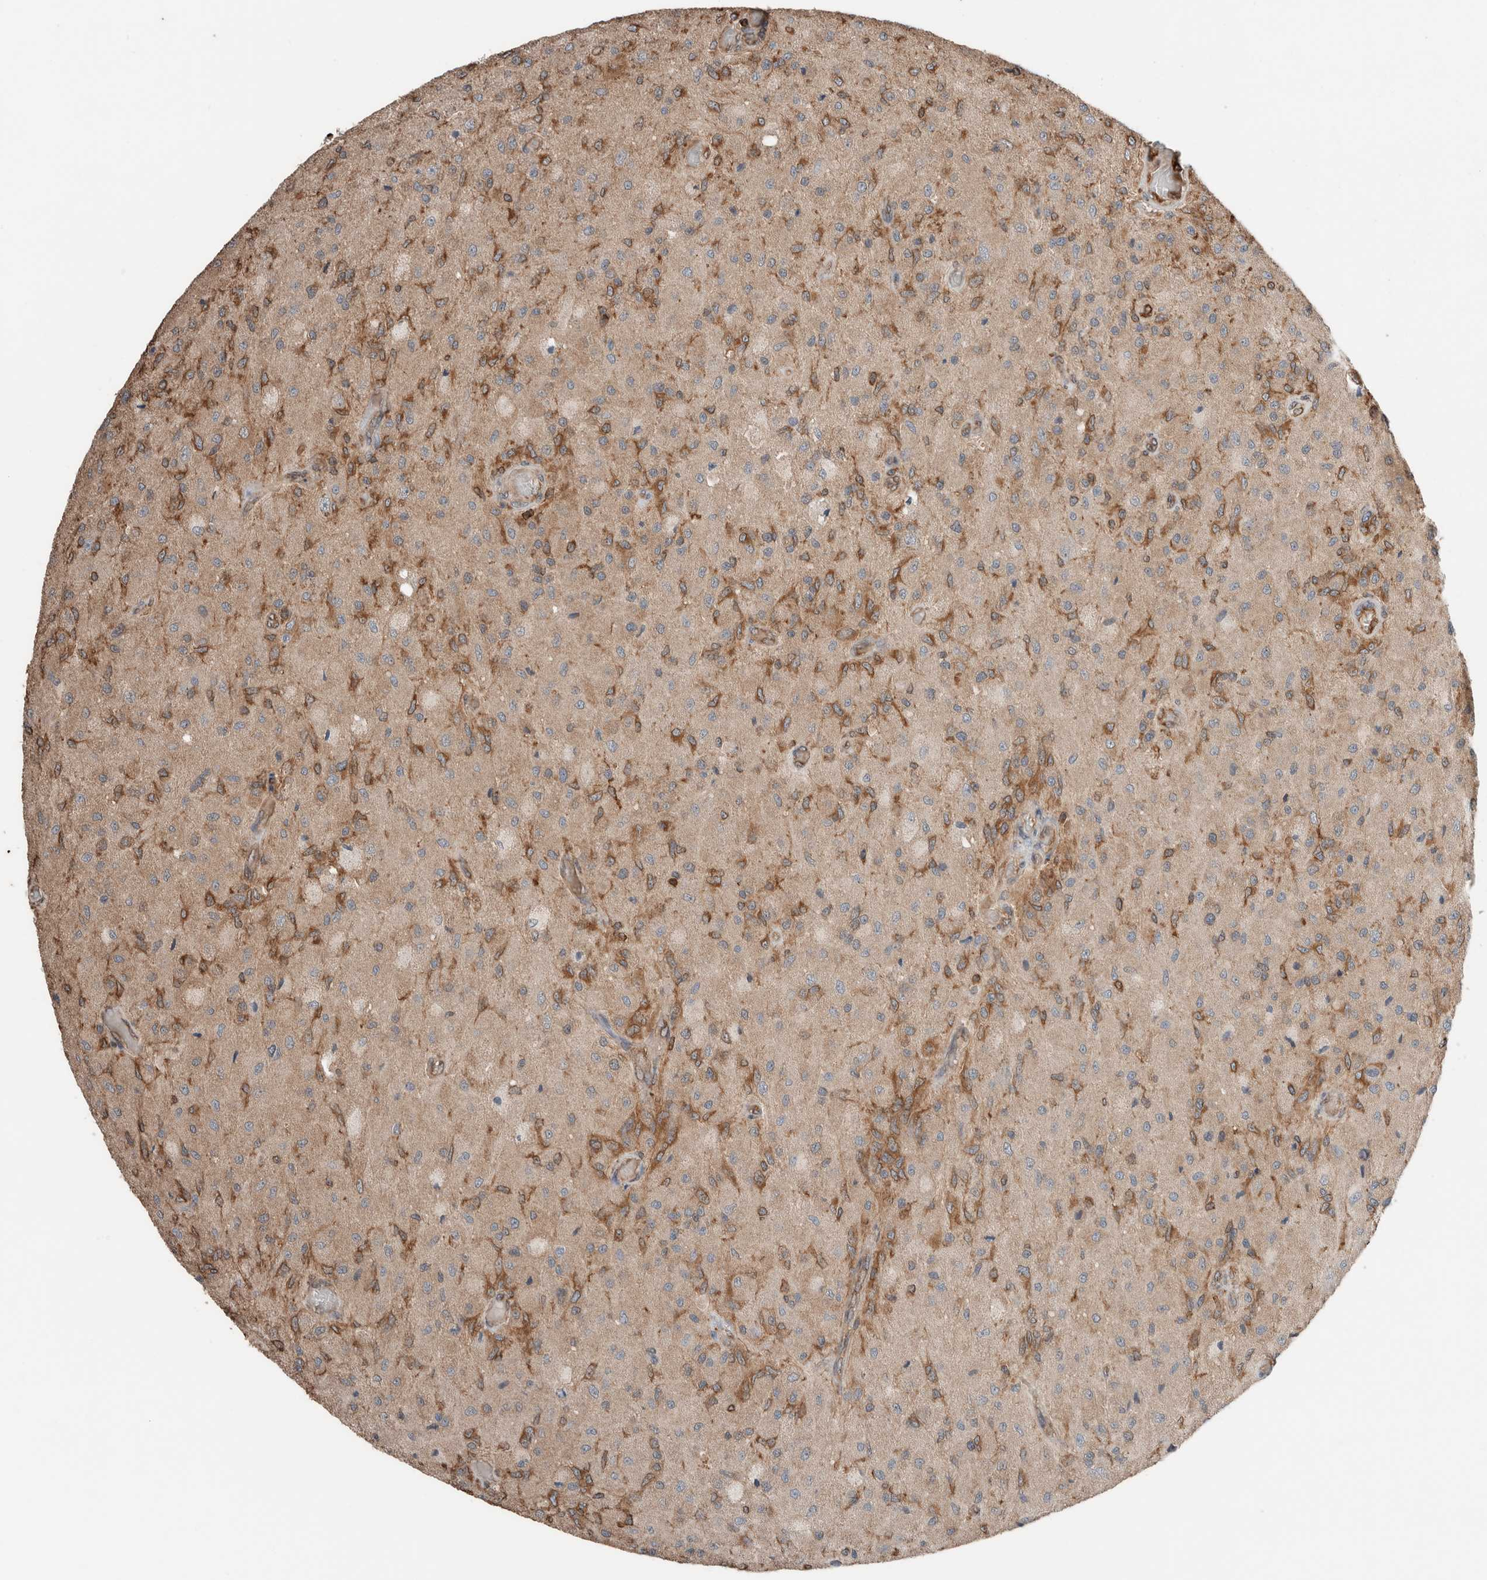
{"staining": {"intensity": "moderate", "quantity": "<25%", "location": "cytoplasmic/membranous"}, "tissue": "glioma", "cell_type": "Tumor cells", "image_type": "cancer", "snomed": [{"axis": "morphology", "description": "Normal tissue, NOS"}, {"axis": "morphology", "description": "Glioma, malignant, High grade"}, {"axis": "topography", "description": "Cerebral cortex"}], "caption": "Tumor cells demonstrate moderate cytoplasmic/membranous staining in about <25% of cells in malignant high-grade glioma.", "gene": "ERAP2", "patient": {"sex": "male", "age": 77}}